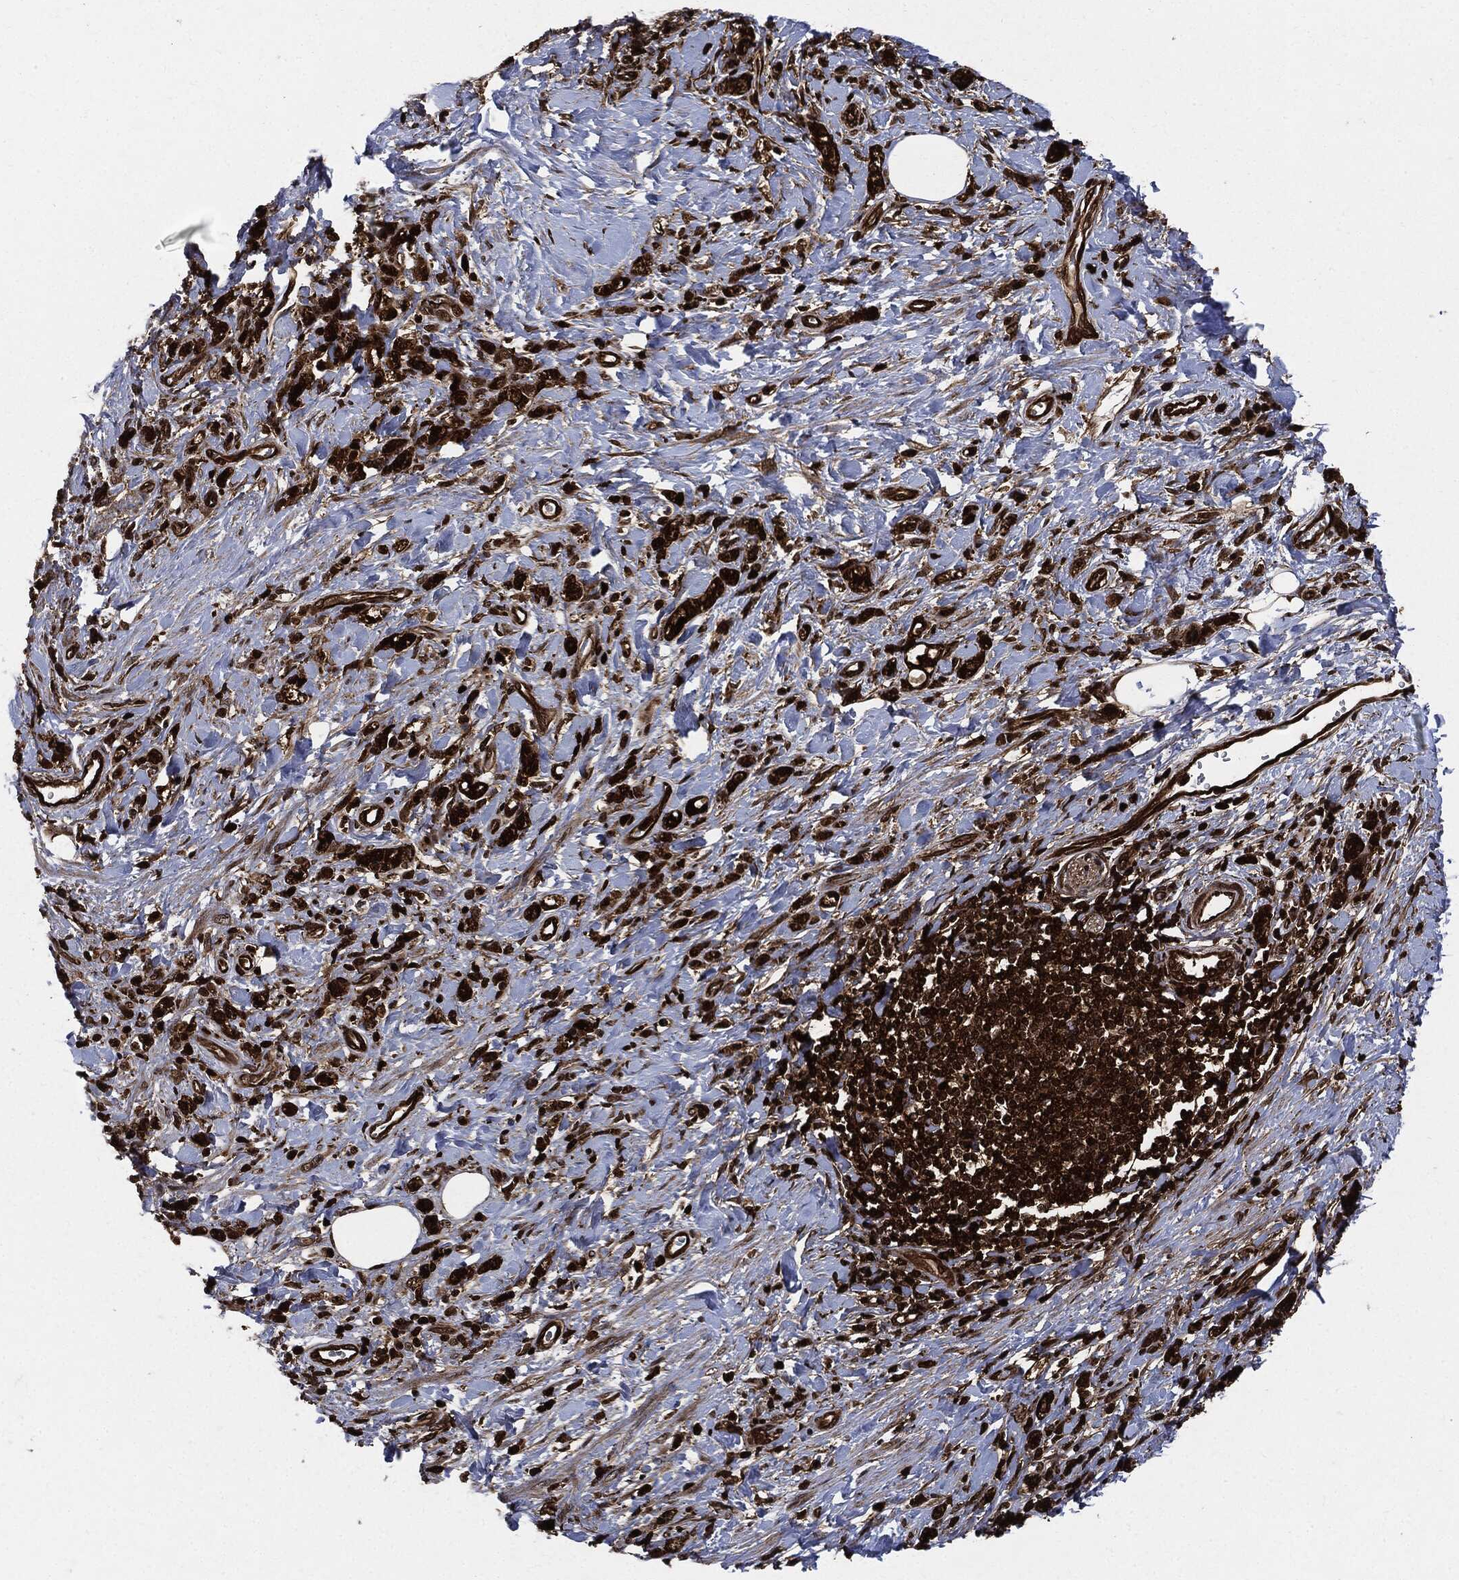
{"staining": {"intensity": "strong", "quantity": ">75%", "location": "cytoplasmic/membranous"}, "tissue": "stomach cancer", "cell_type": "Tumor cells", "image_type": "cancer", "snomed": [{"axis": "morphology", "description": "Adenocarcinoma, NOS"}, {"axis": "topography", "description": "Stomach"}], "caption": "Immunohistochemical staining of human stomach cancer (adenocarcinoma) shows high levels of strong cytoplasmic/membranous protein positivity in about >75% of tumor cells.", "gene": "YWHAB", "patient": {"sex": "male", "age": 77}}